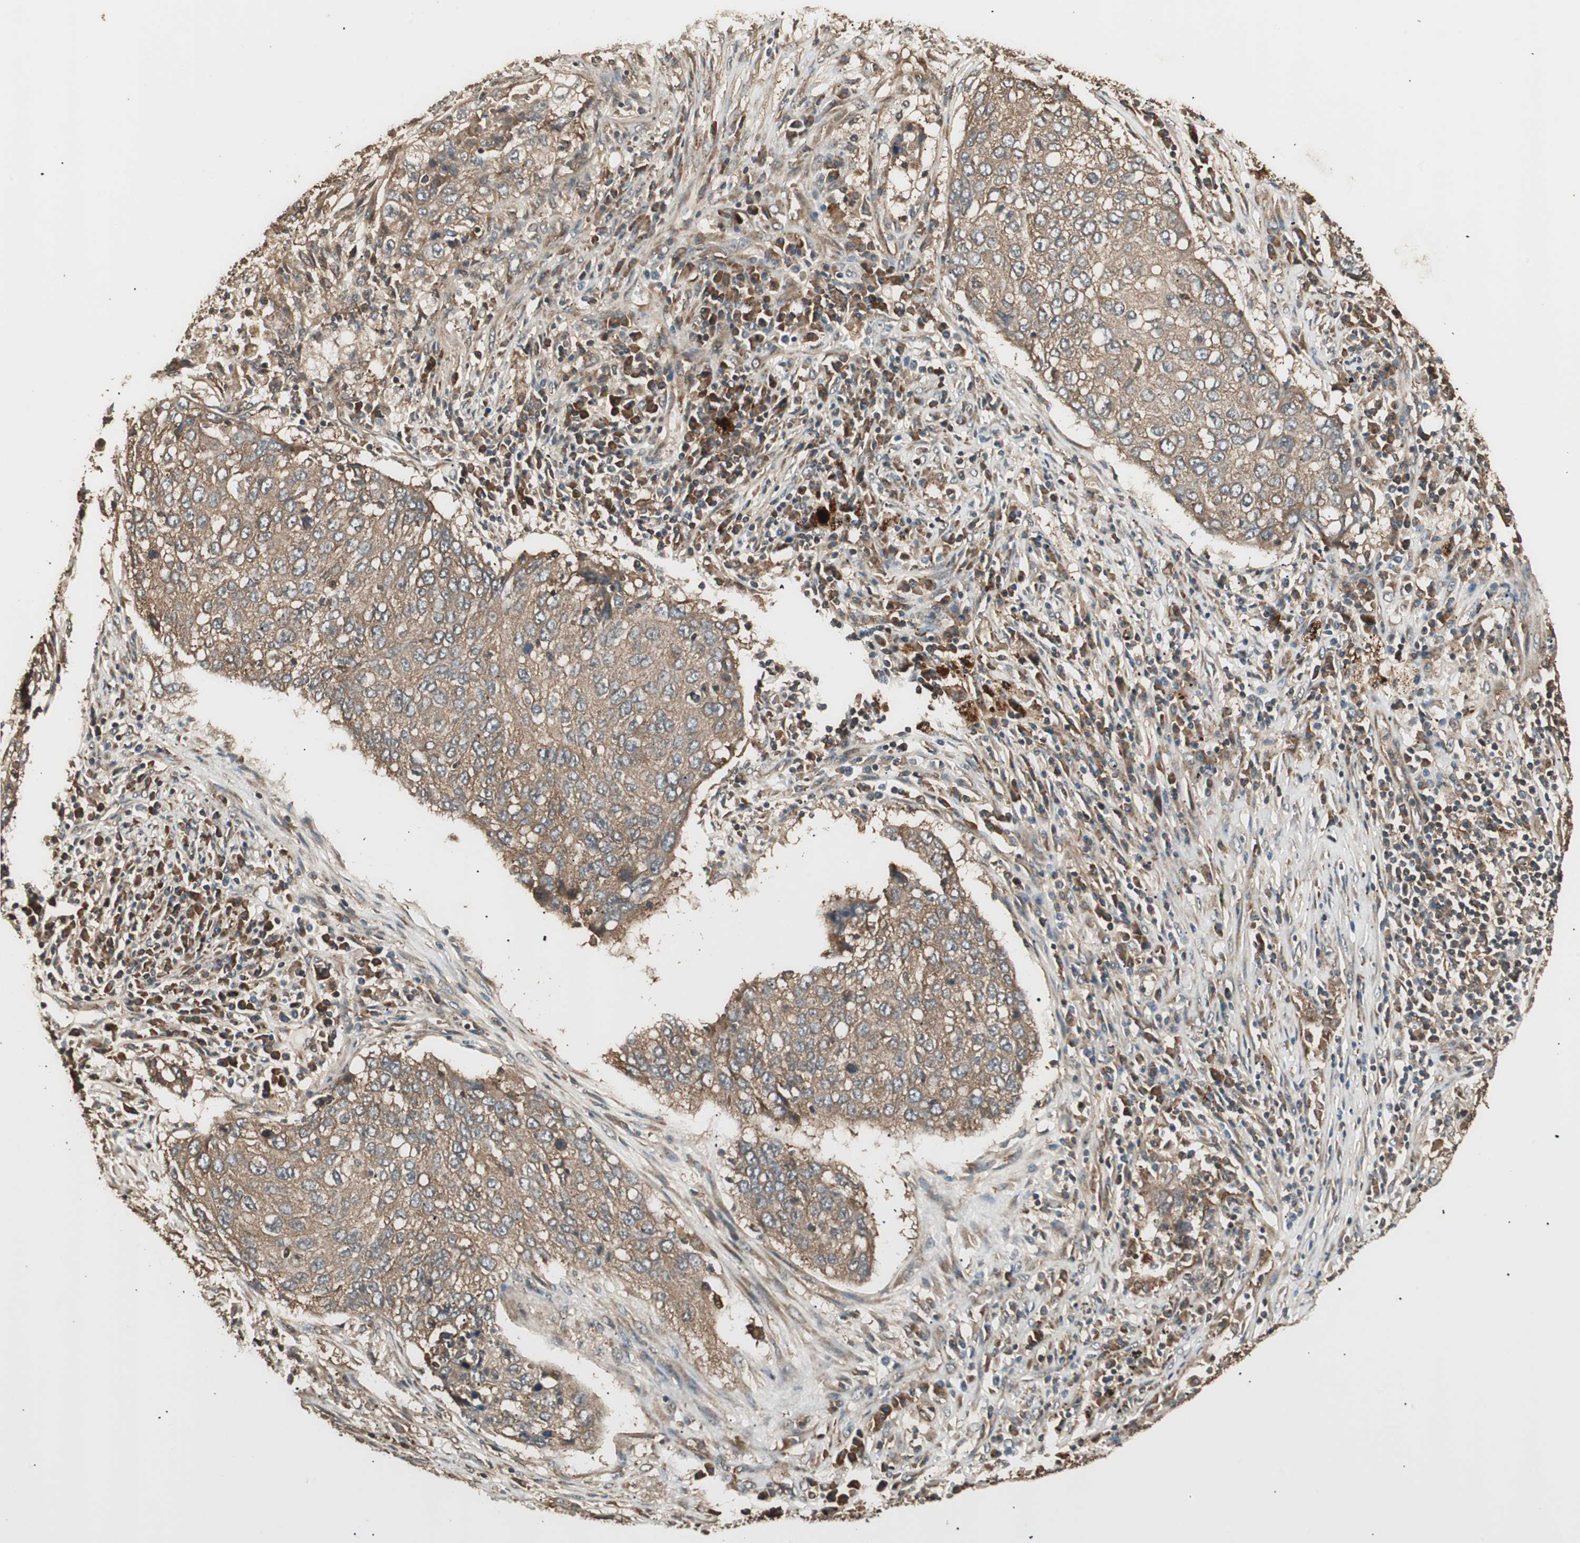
{"staining": {"intensity": "moderate", "quantity": ">75%", "location": "cytoplasmic/membranous"}, "tissue": "lung cancer", "cell_type": "Tumor cells", "image_type": "cancer", "snomed": [{"axis": "morphology", "description": "Squamous cell carcinoma, NOS"}, {"axis": "topography", "description": "Lung"}], "caption": "A photomicrograph of human lung cancer stained for a protein reveals moderate cytoplasmic/membranous brown staining in tumor cells.", "gene": "CCN4", "patient": {"sex": "female", "age": 63}}